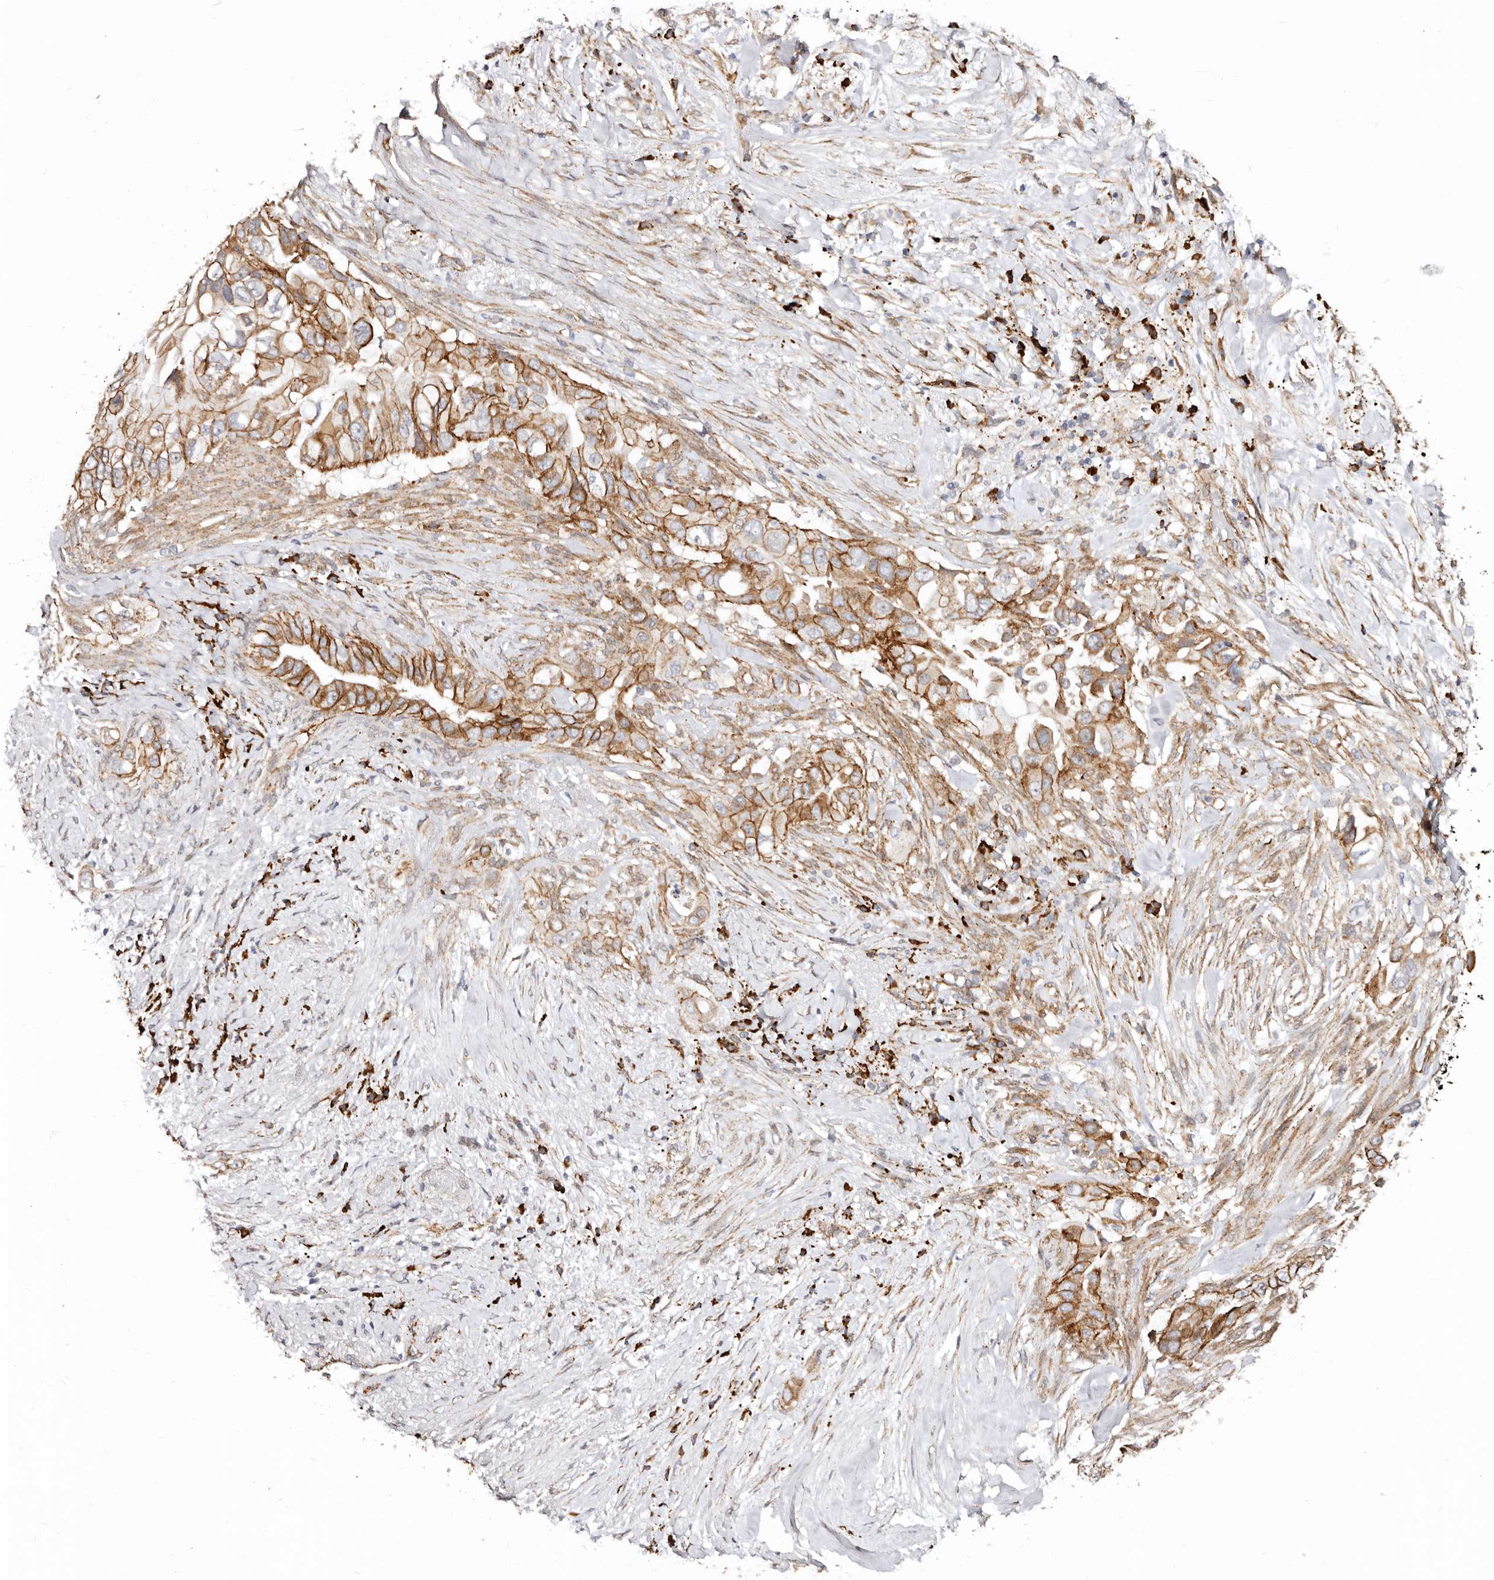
{"staining": {"intensity": "strong", "quantity": ">75%", "location": "cytoplasmic/membranous"}, "tissue": "pancreatic cancer", "cell_type": "Tumor cells", "image_type": "cancer", "snomed": [{"axis": "morphology", "description": "Inflammation, NOS"}, {"axis": "morphology", "description": "Adenocarcinoma, NOS"}, {"axis": "topography", "description": "Pancreas"}], "caption": "Immunohistochemical staining of human pancreatic cancer (adenocarcinoma) reveals high levels of strong cytoplasmic/membranous protein expression in about >75% of tumor cells.", "gene": "CTNNB1", "patient": {"sex": "female", "age": 56}}